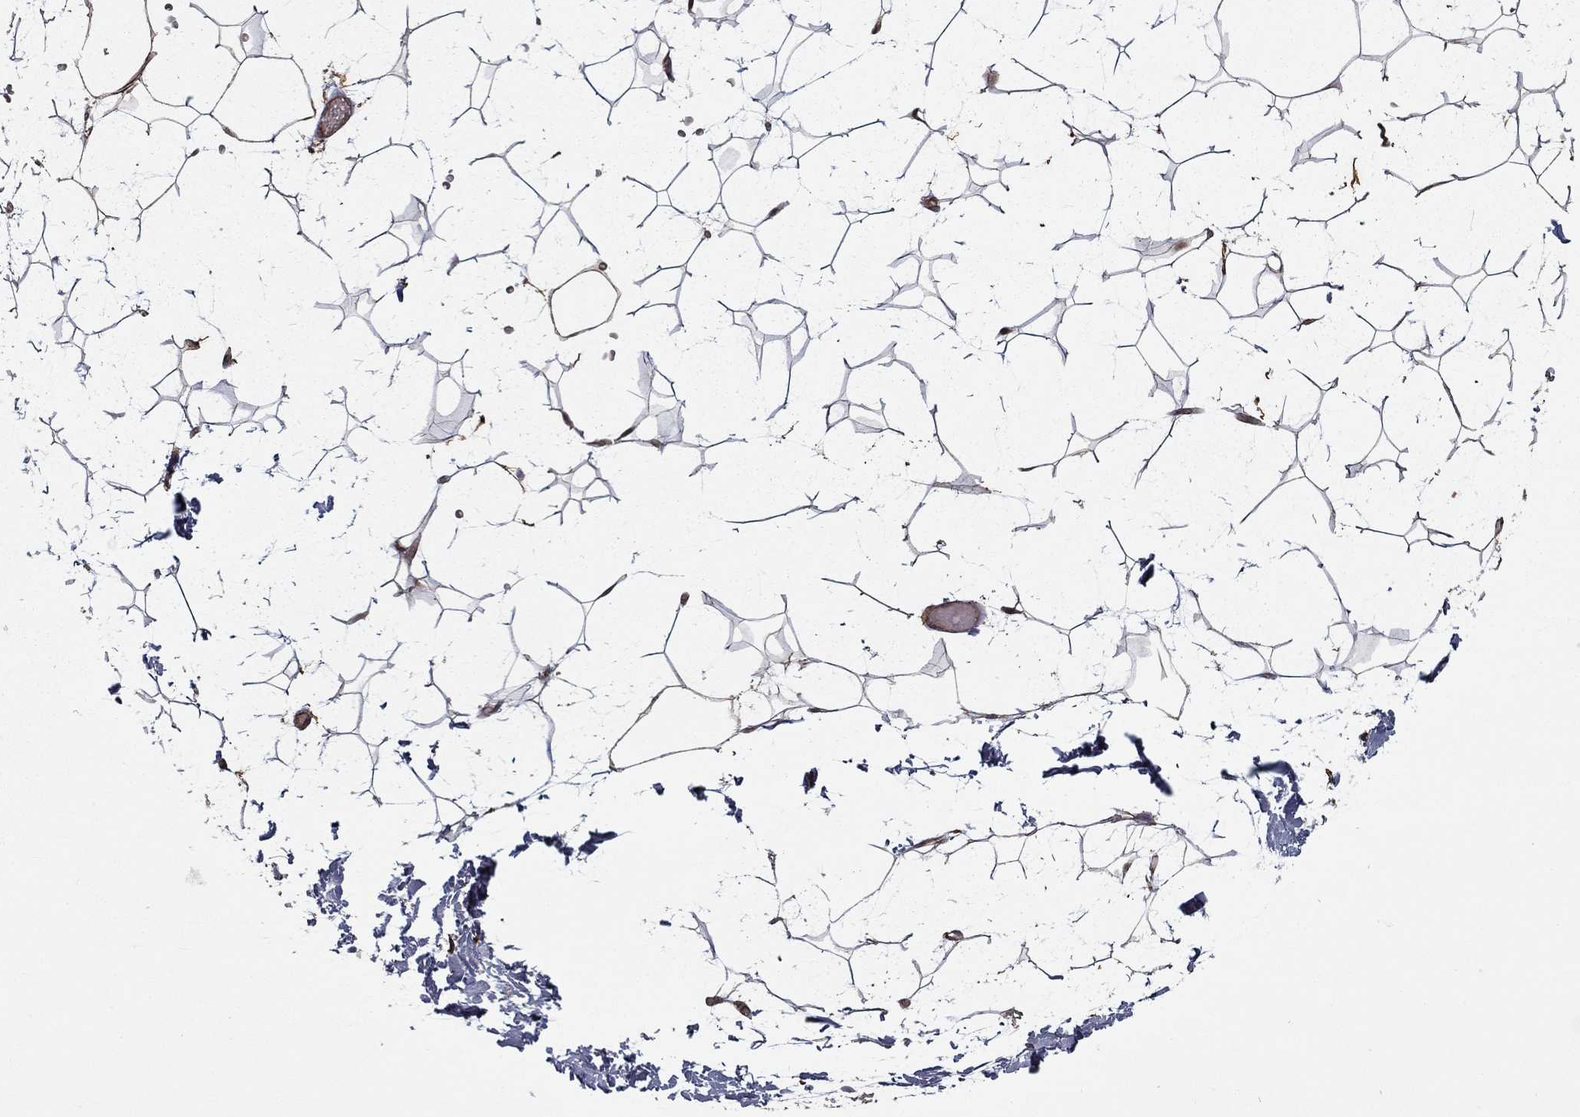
{"staining": {"intensity": "moderate", "quantity": "25%-75%", "location": "cytoplasmic/membranous"}, "tissue": "adipose tissue", "cell_type": "Adipocytes", "image_type": "normal", "snomed": [{"axis": "morphology", "description": "Normal tissue, NOS"}, {"axis": "topography", "description": "Skin"}, {"axis": "topography", "description": "Peripheral nerve tissue"}], "caption": "Immunohistochemical staining of unremarkable adipose tissue shows medium levels of moderate cytoplasmic/membranous expression in about 25%-75% of adipocytes.", "gene": "ADM", "patient": {"sex": "female", "age": 56}}